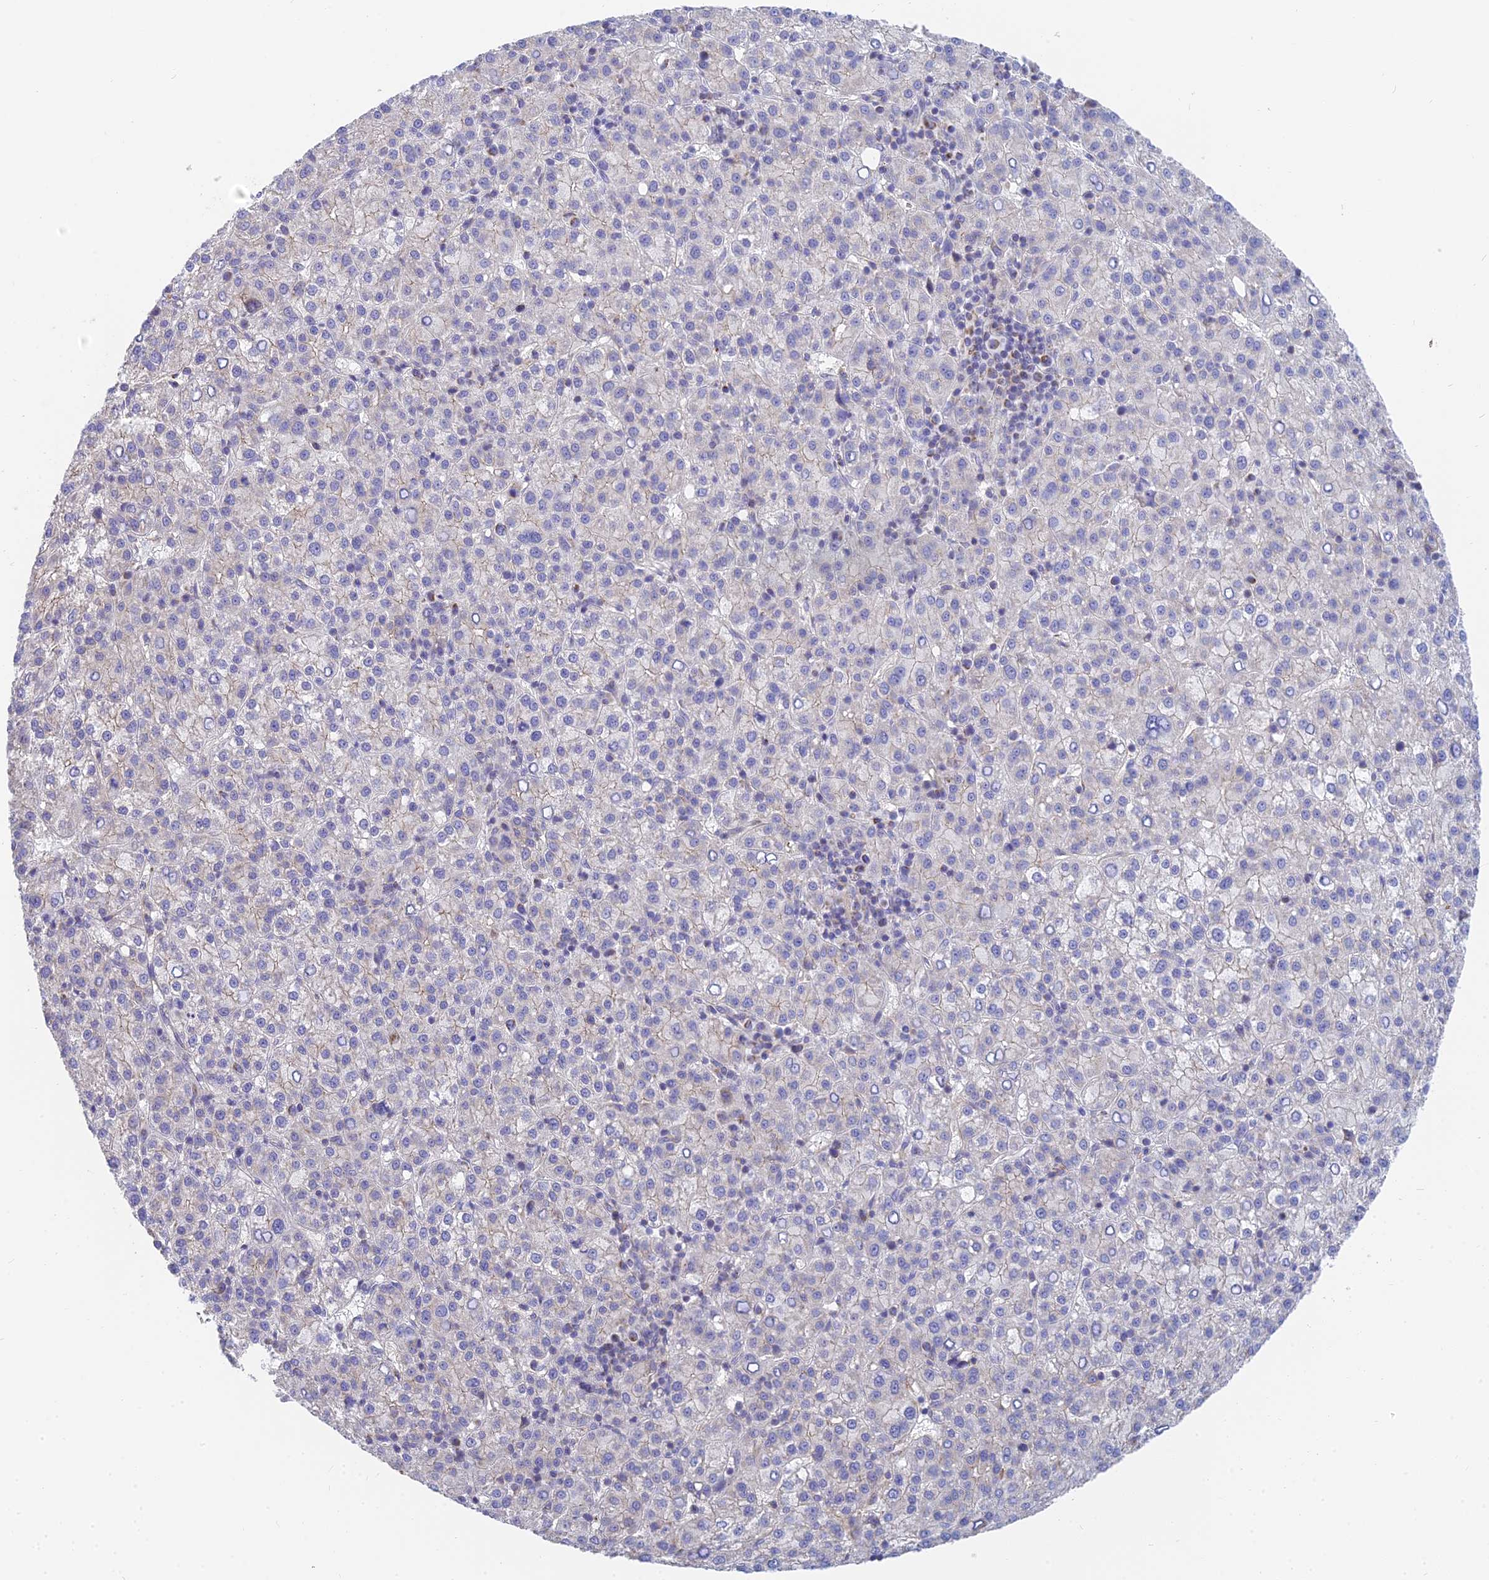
{"staining": {"intensity": "negative", "quantity": "none", "location": "none"}, "tissue": "liver cancer", "cell_type": "Tumor cells", "image_type": "cancer", "snomed": [{"axis": "morphology", "description": "Carcinoma, Hepatocellular, NOS"}, {"axis": "topography", "description": "Liver"}], "caption": "Immunohistochemistry image of liver cancer (hepatocellular carcinoma) stained for a protein (brown), which reveals no positivity in tumor cells.", "gene": "MRPL15", "patient": {"sex": "female", "age": 58}}